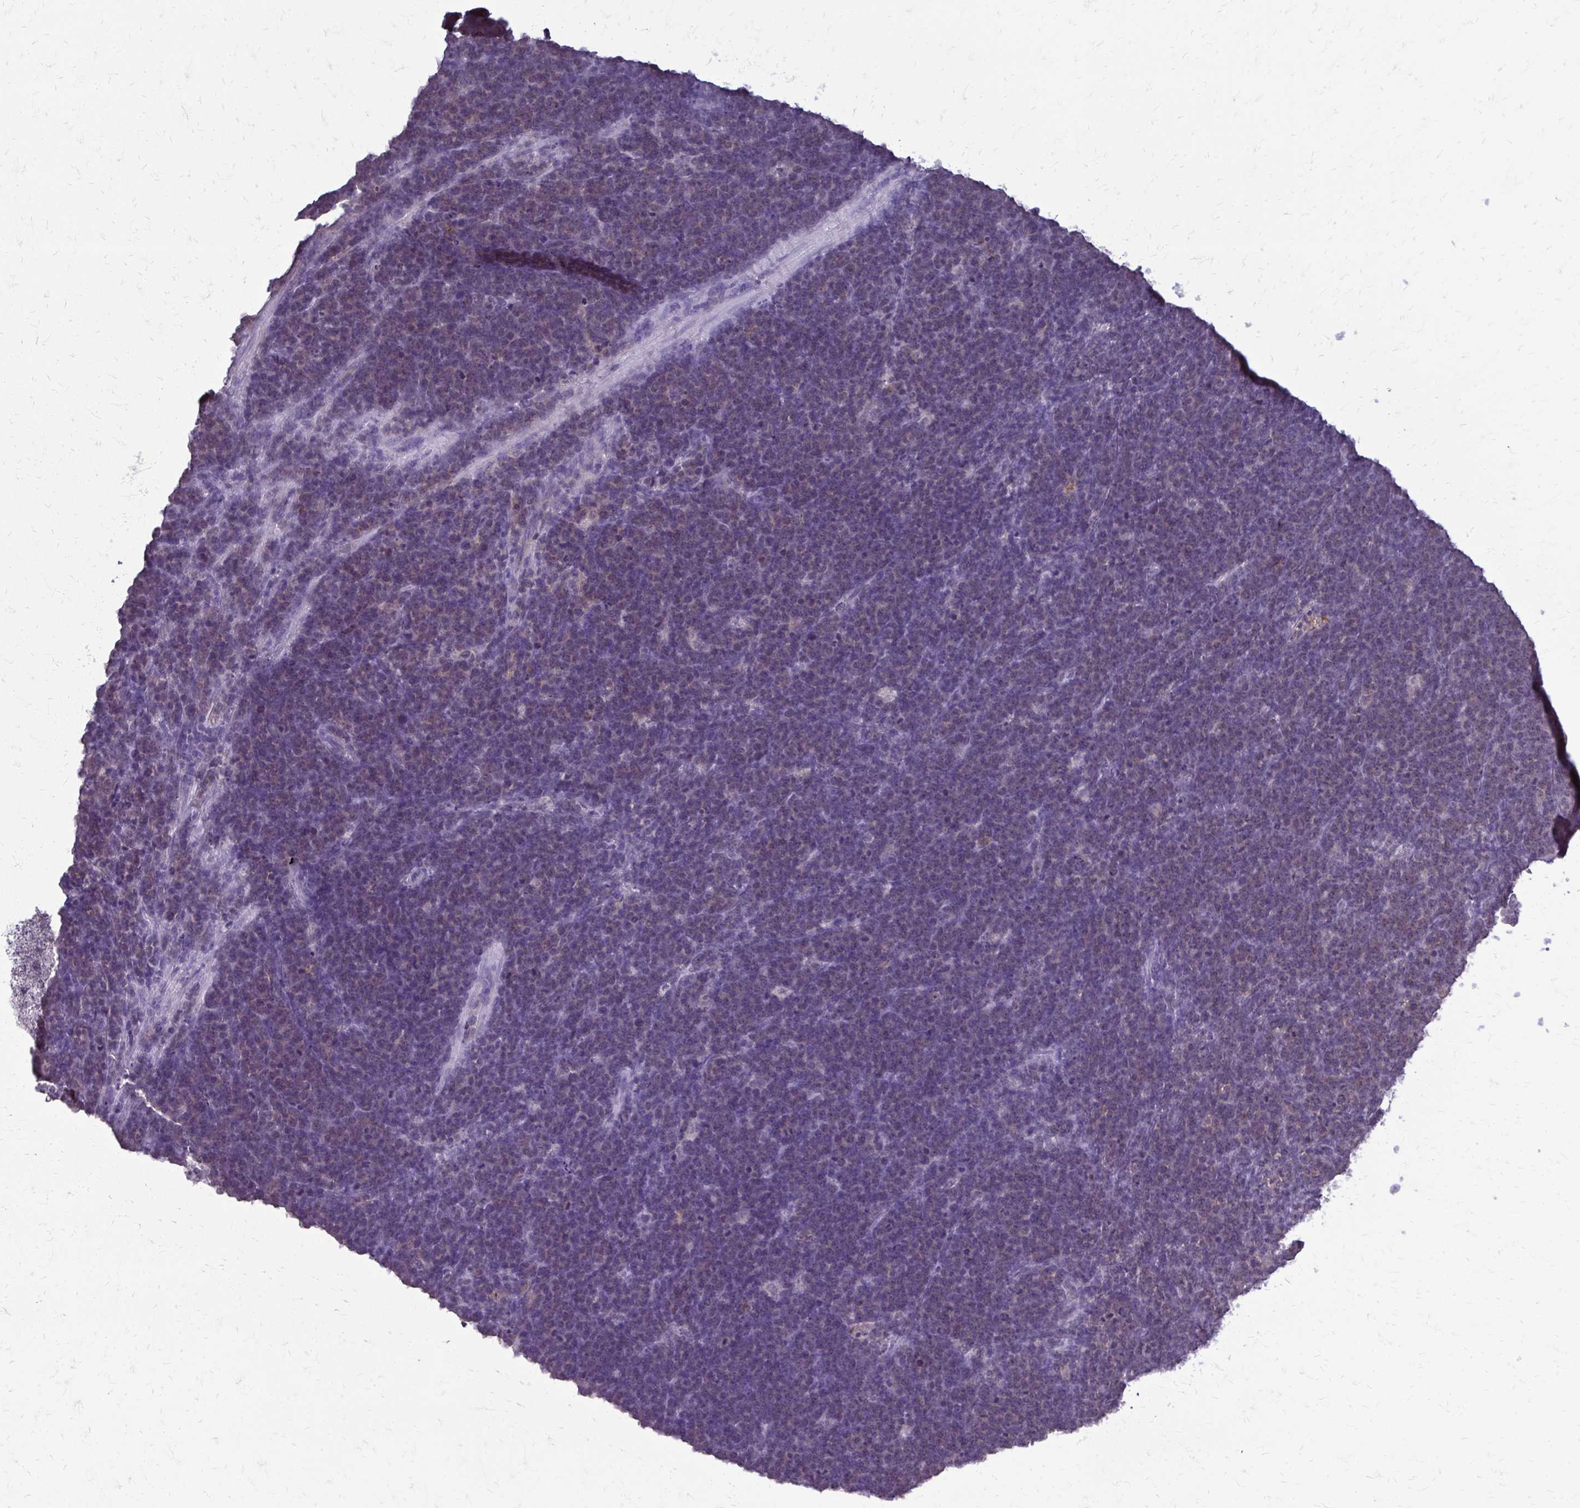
{"staining": {"intensity": "negative", "quantity": "none", "location": "none"}, "tissue": "lymphoma", "cell_type": "Tumor cells", "image_type": "cancer", "snomed": [{"axis": "morphology", "description": "Malignant lymphoma, non-Hodgkin's type, High grade"}, {"axis": "topography", "description": "Small intestine"}, {"axis": "topography", "description": "Colon"}], "caption": "Tumor cells show no significant expression in high-grade malignant lymphoma, non-Hodgkin's type.", "gene": "MCRIP2", "patient": {"sex": "male", "age": 8}}